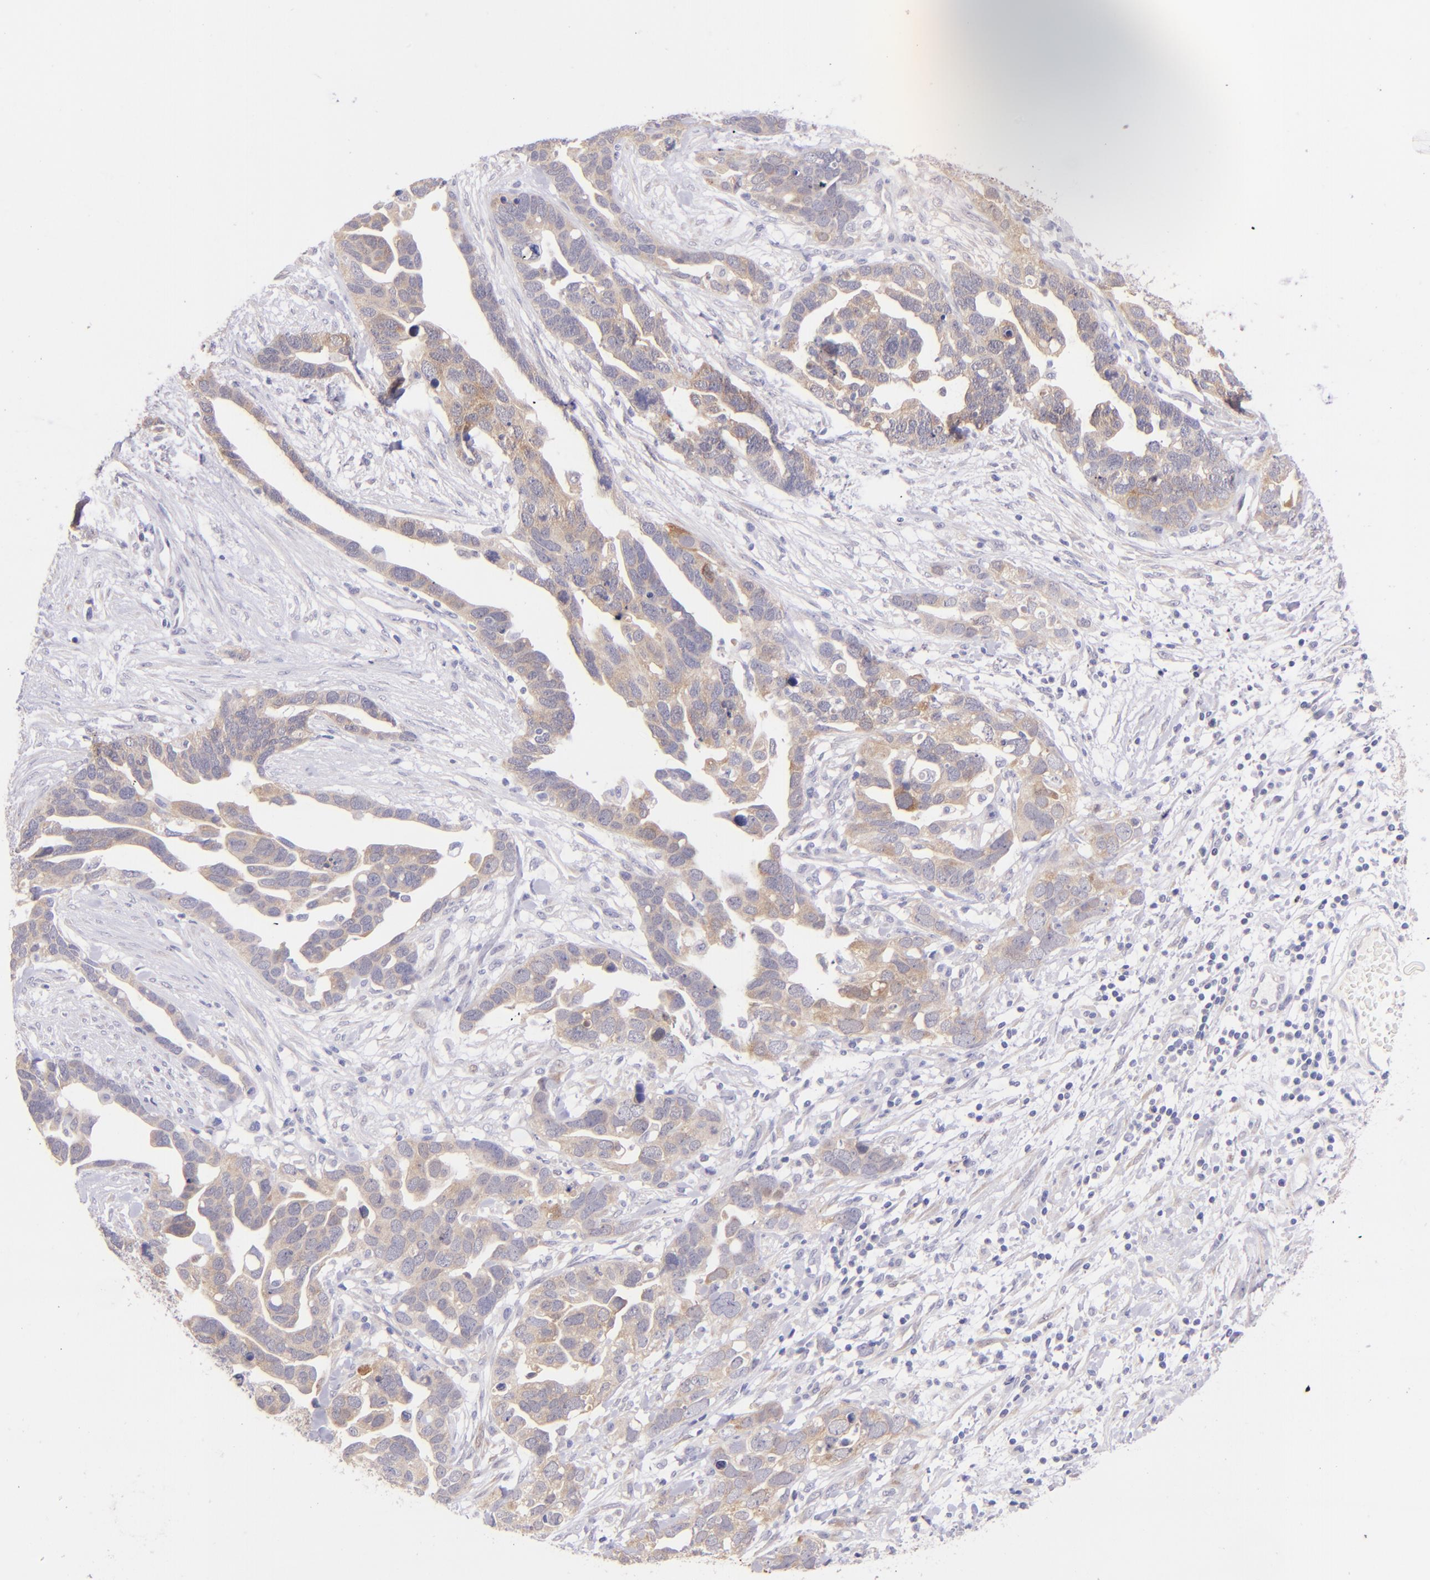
{"staining": {"intensity": "weak", "quantity": ">75%", "location": "cytoplasmic/membranous"}, "tissue": "ovarian cancer", "cell_type": "Tumor cells", "image_type": "cancer", "snomed": [{"axis": "morphology", "description": "Cystadenocarcinoma, serous, NOS"}, {"axis": "topography", "description": "Ovary"}], "caption": "Human serous cystadenocarcinoma (ovarian) stained for a protein (brown) shows weak cytoplasmic/membranous positive positivity in approximately >75% of tumor cells.", "gene": "SH2D4A", "patient": {"sex": "female", "age": 54}}